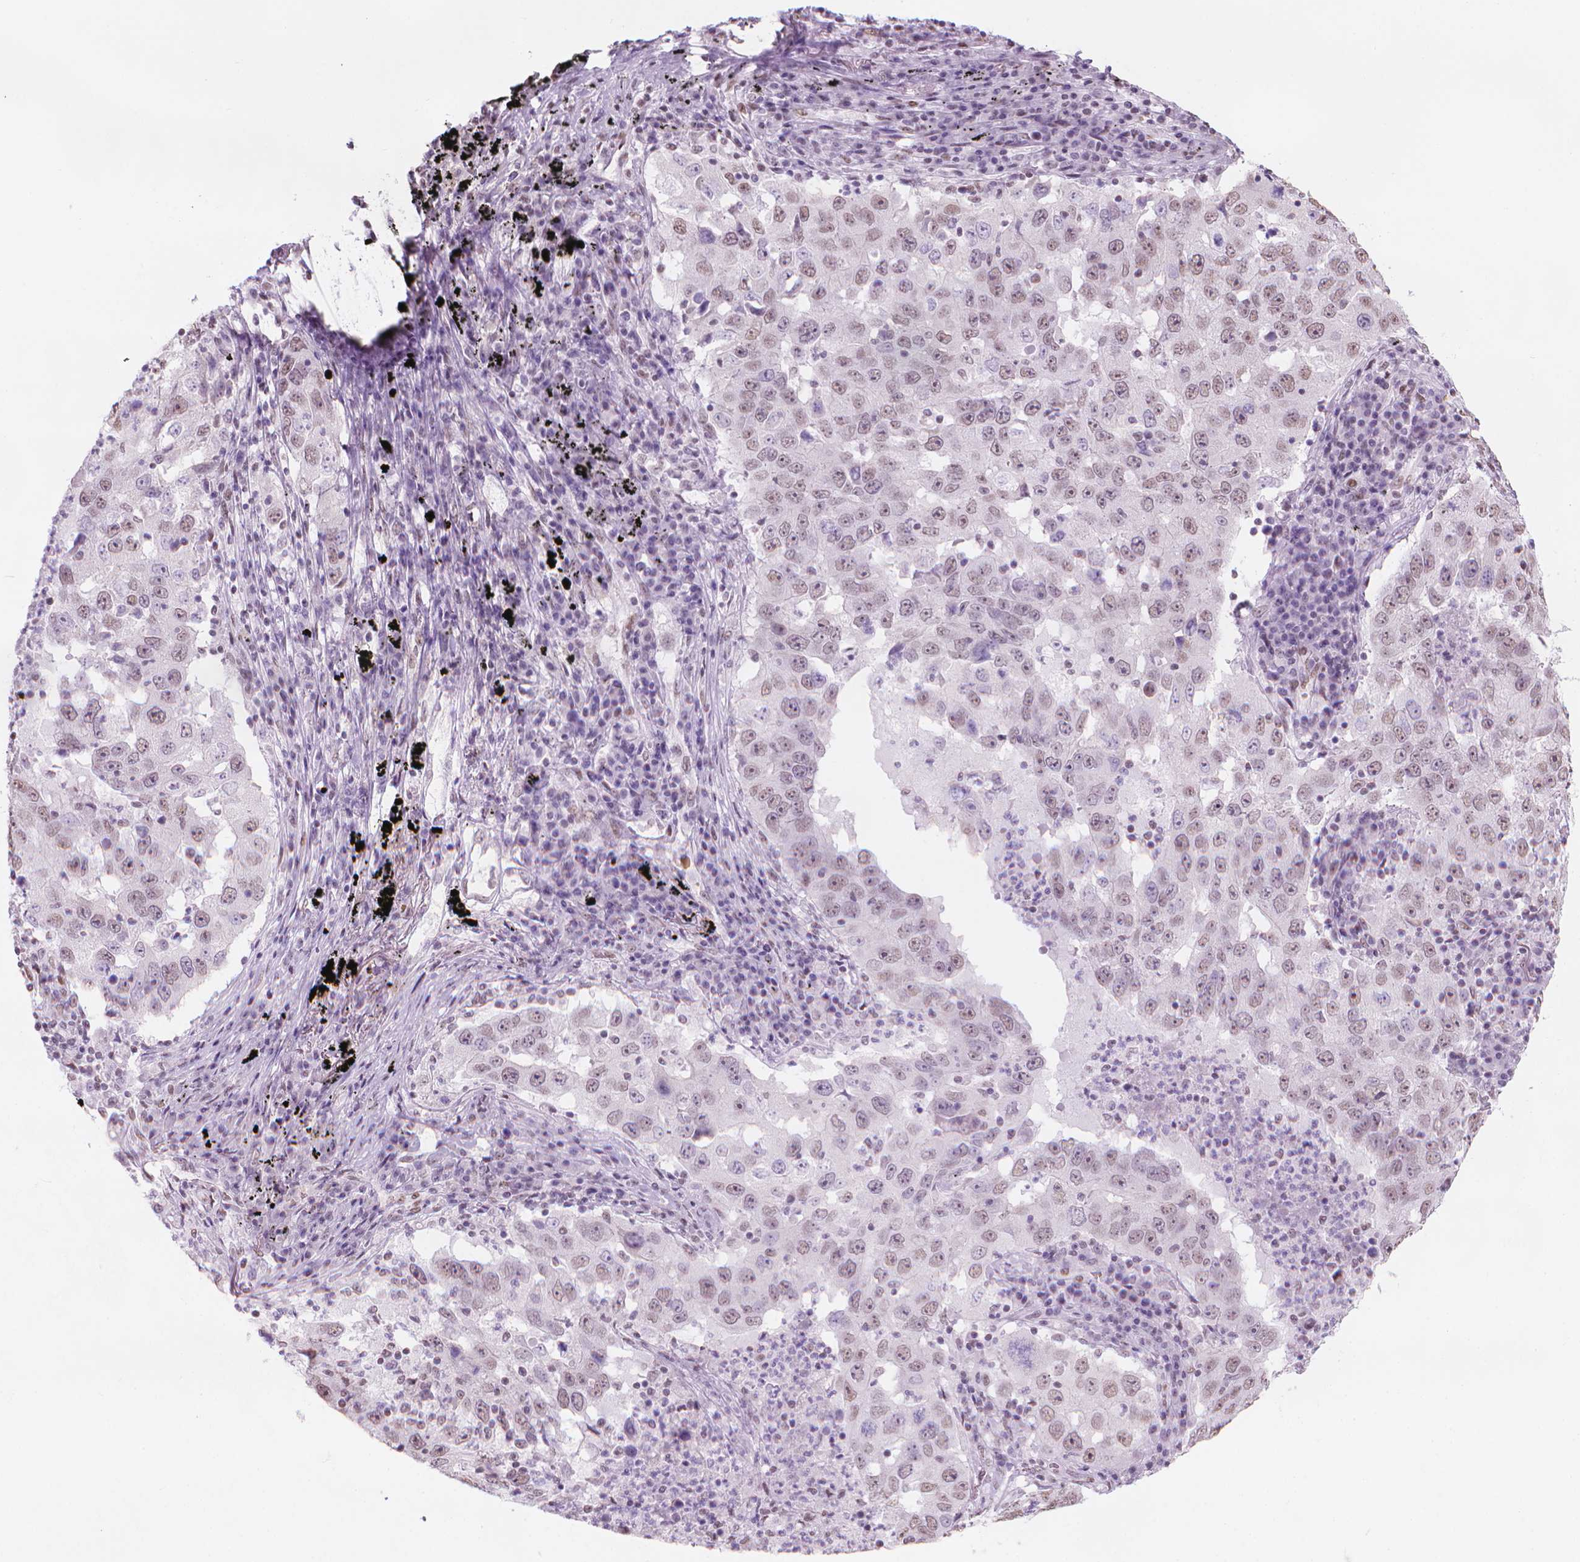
{"staining": {"intensity": "weak", "quantity": "25%-75%", "location": "nuclear"}, "tissue": "lung cancer", "cell_type": "Tumor cells", "image_type": "cancer", "snomed": [{"axis": "morphology", "description": "Adenocarcinoma, NOS"}, {"axis": "topography", "description": "Lung"}], "caption": "This photomicrograph displays immunohistochemistry (IHC) staining of human lung adenocarcinoma, with low weak nuclear positivity in approximately 25%-75% of tumor cells.", "gene": "PIAS2", "patient": {"sex": "male", "age": 73}}